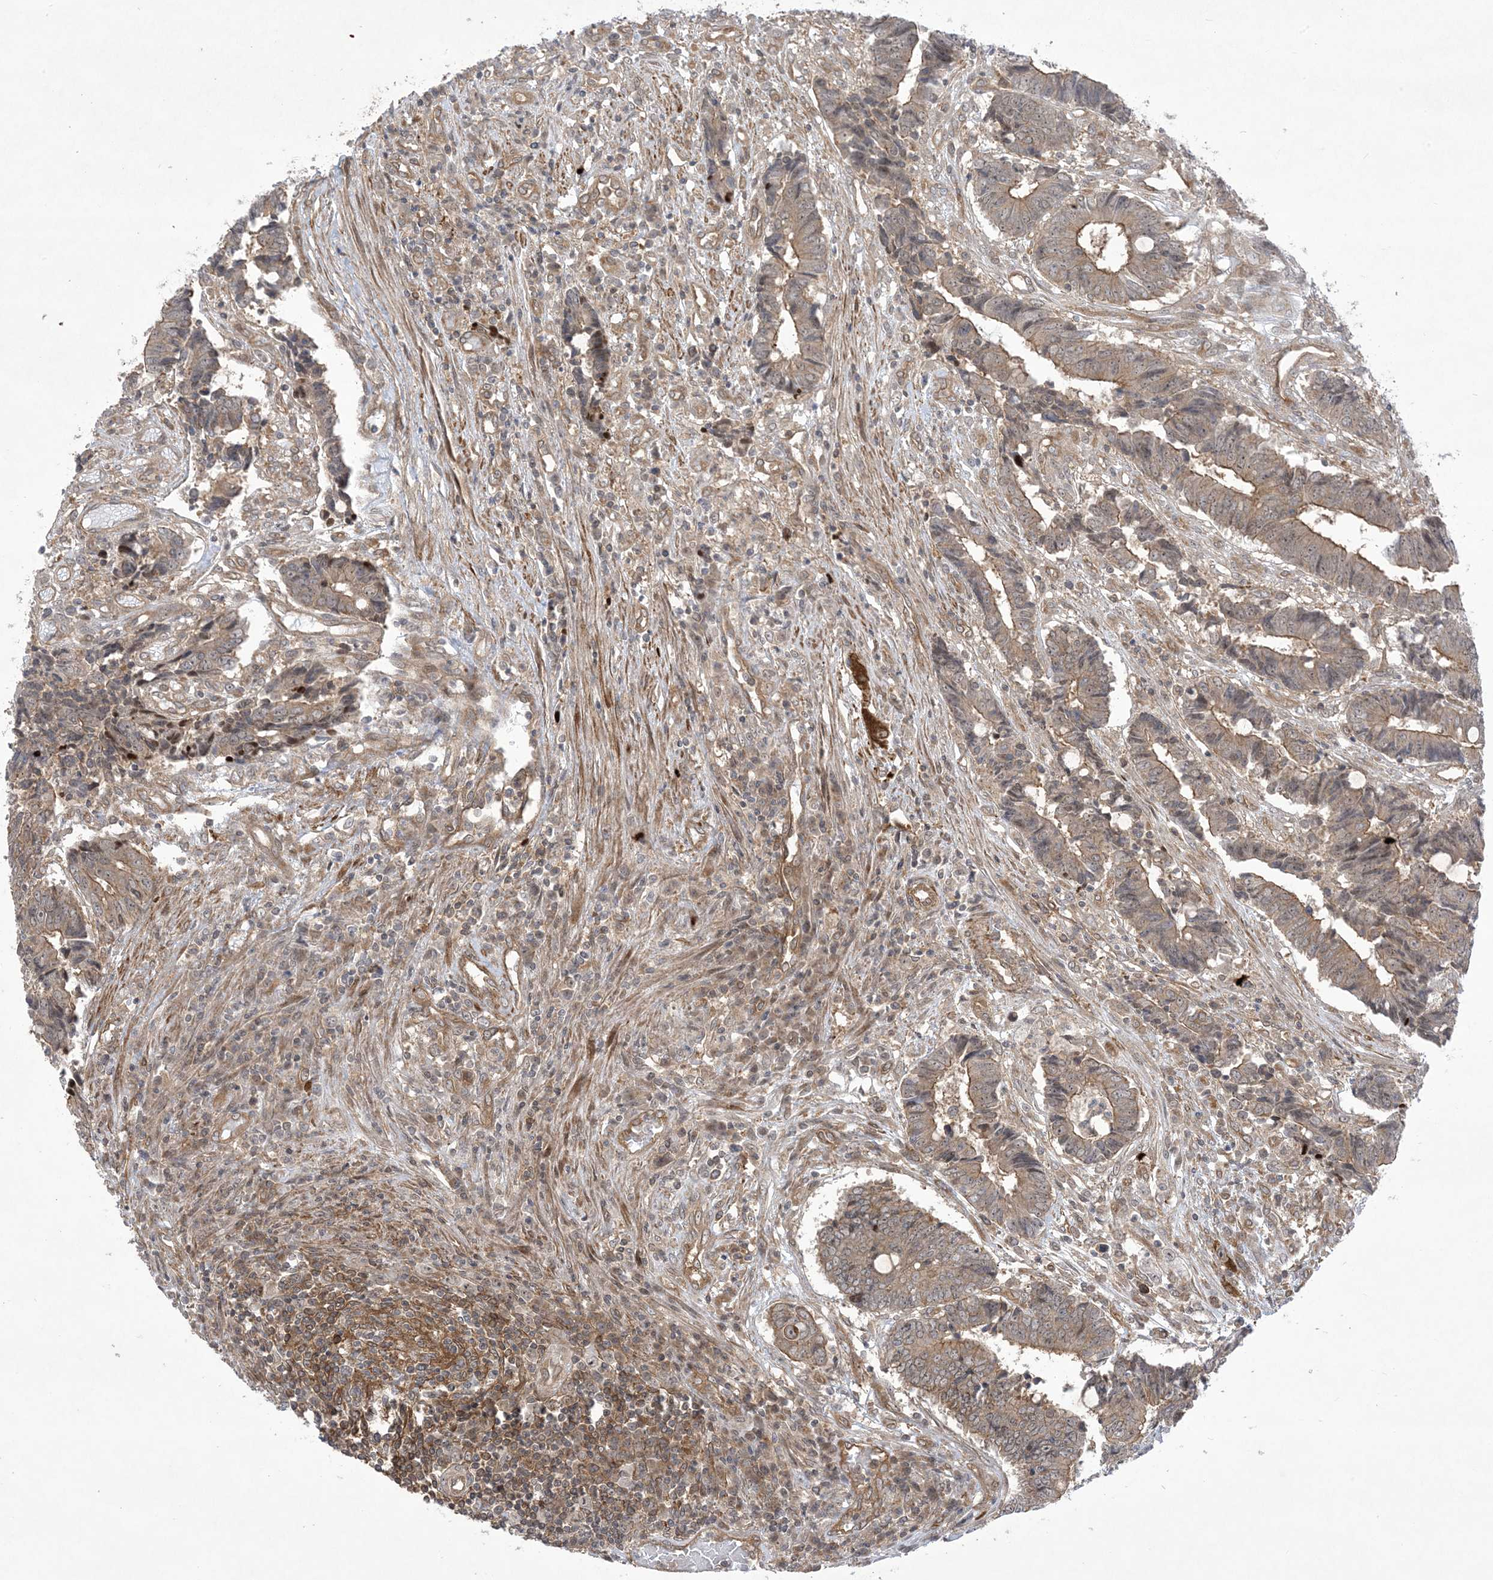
{"staining": {"intensity": "moderate", "quantity": "25%-75%", "location": "cytoplasmic/membranous"}, "tissue": "colorectal cancer", "cell_type": "Tumor cells", "image_type": "cancer", "snomed": [{"axis": "morphology", "description": "Adenocarcinoma, NOS"}, {"axis": "topography", "description": "Rectum"}], "caption": "Moderate cytoplasmic/membranous positivity for a protein is seen in approximately 25%-75% of tumor cells of adenocarcinoma (colorectal) using immunohistochemistry.", "gene": "SOGA3", "patient": {"sex": "male", "age": 84}}